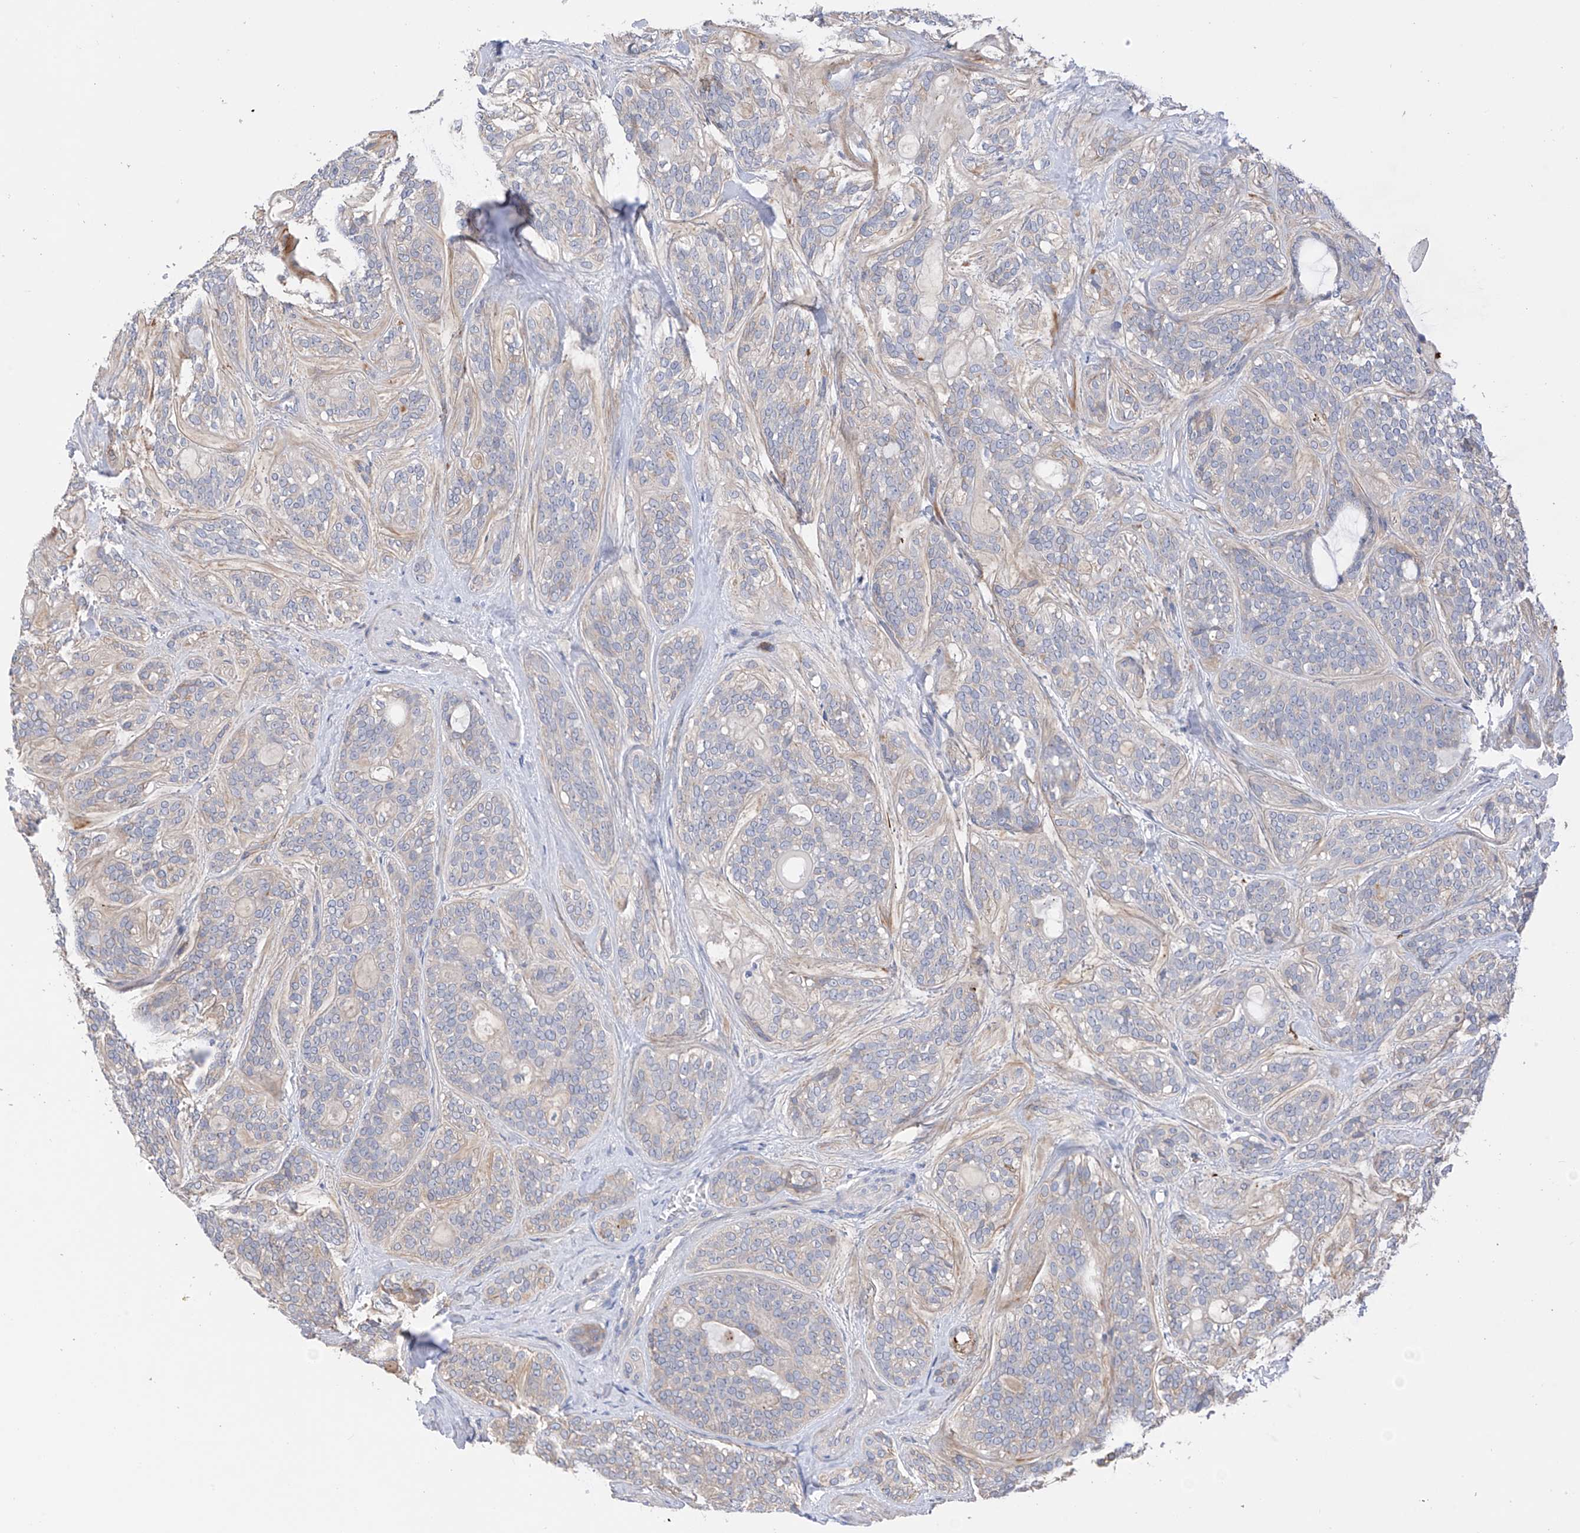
{"staining": {"intensity": "negative", "quantity": "none", "location": "none"}, "tissue": "head and neck cancer", "cell_type": "Tumor cells", "image_type": "cancer", "snomed": [{"axis": "morphology", "description": "Adenocarcinoma, NOS"}, {"axis": "topography", "description": "Head-Neck"}], "caption": "Head and neck cancer (adenocarcinoma) was stained to show a protein in brown. There is no significant expression in tumor cells.", "gene": "REC8", "patient": {"sex": "male", "age": 66}}